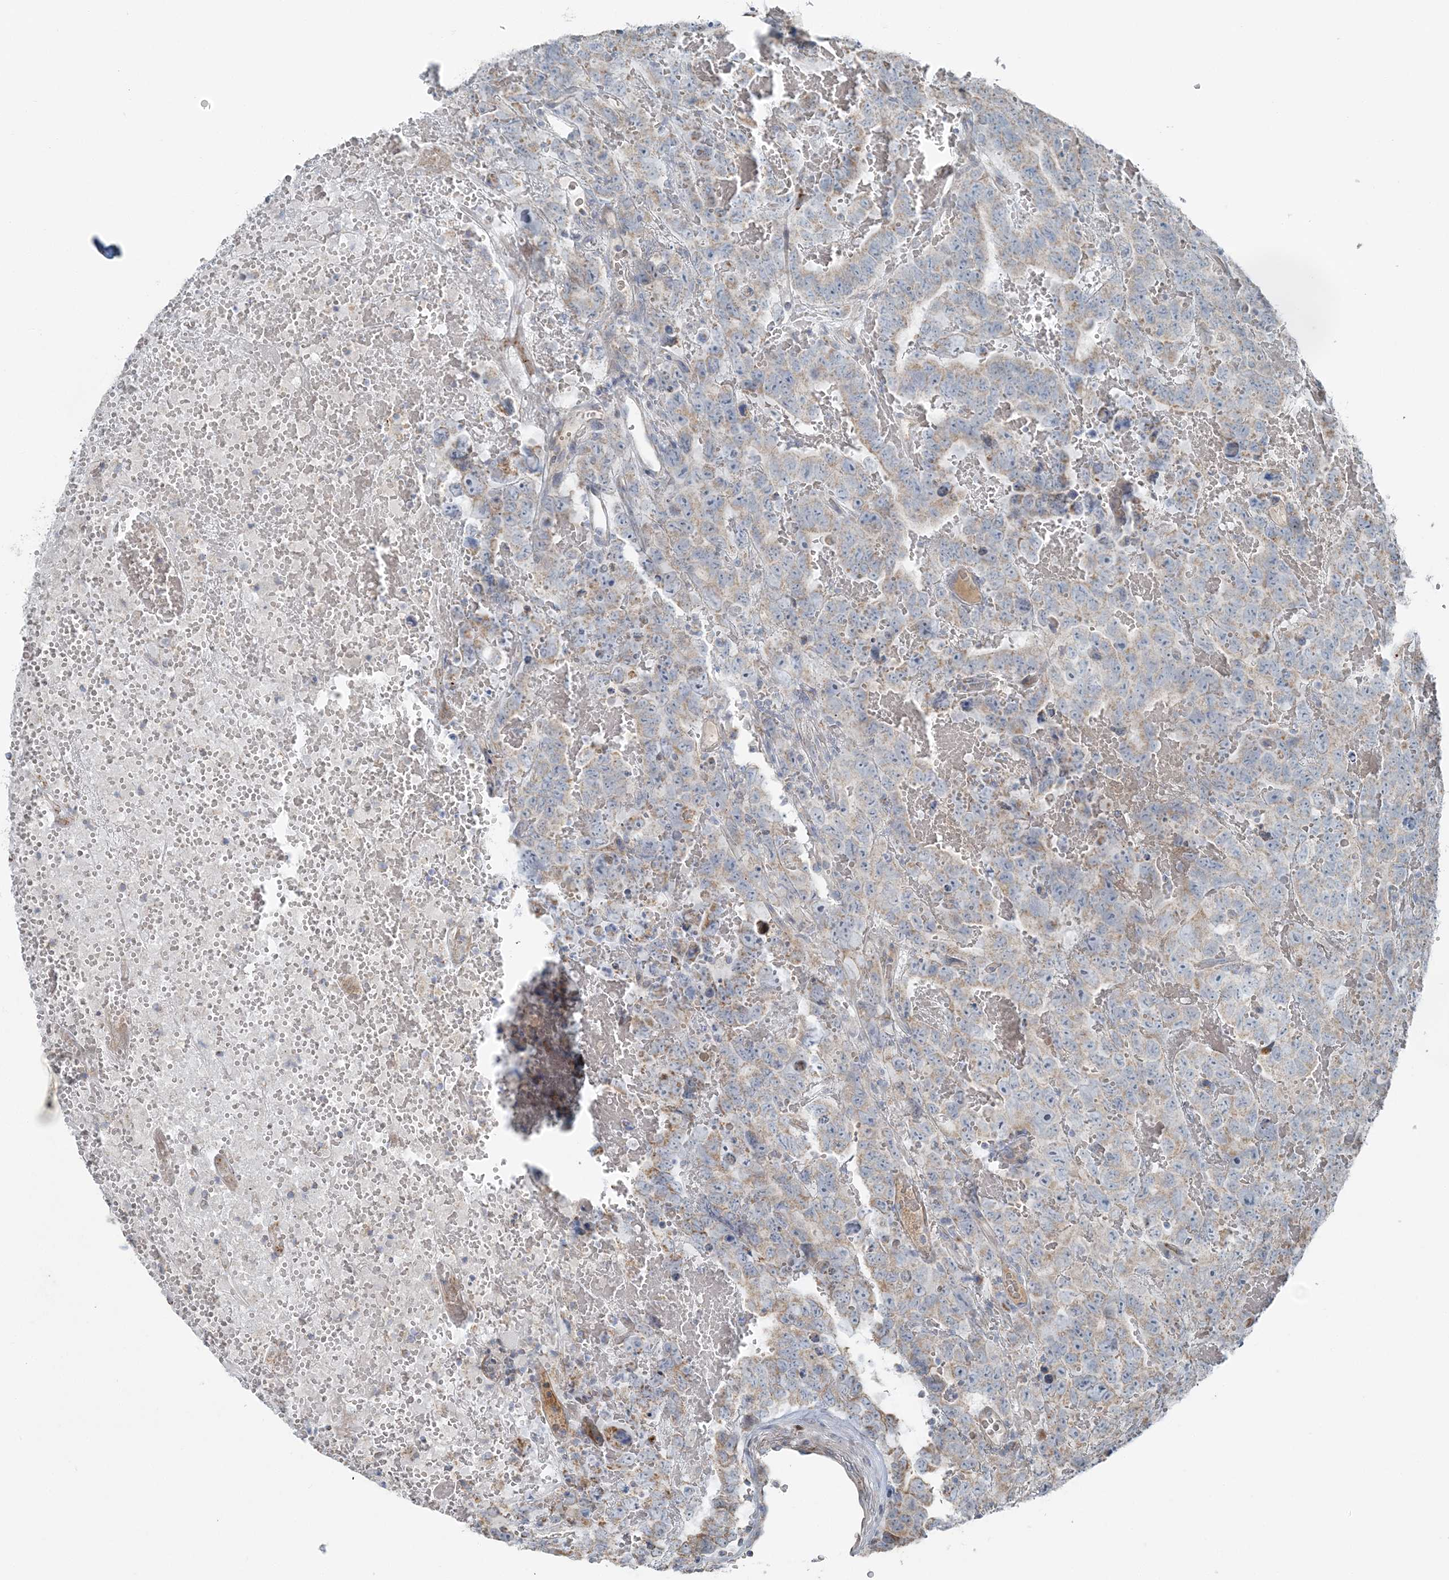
{"staining": {"intensity": "weak", "quantity": "25%-75%", "location": "cytoplasmic/membranous"}, "tissue": "testis cancer", "cell_type": "Tumor cells", "image_type": "cancer", "snomed": [{"axis": "morphology", "description": "Carcinoma, Embryonal, NOS"}, {"axis": "topography", "description": "Testis"}], "caption": "Protein analysis of embryonal carcinoma (testis) tissue exhibits weak cytoplasmic/membranous staining in about 25%-75% of tumor cells. The protein of interest is stained brown, and the nuclei are stained in blue (DAB IHC with brightfield microscopy, high magnification).", "gene": "SLC22A16", "patient": {"sex": "male", "age": 45}}